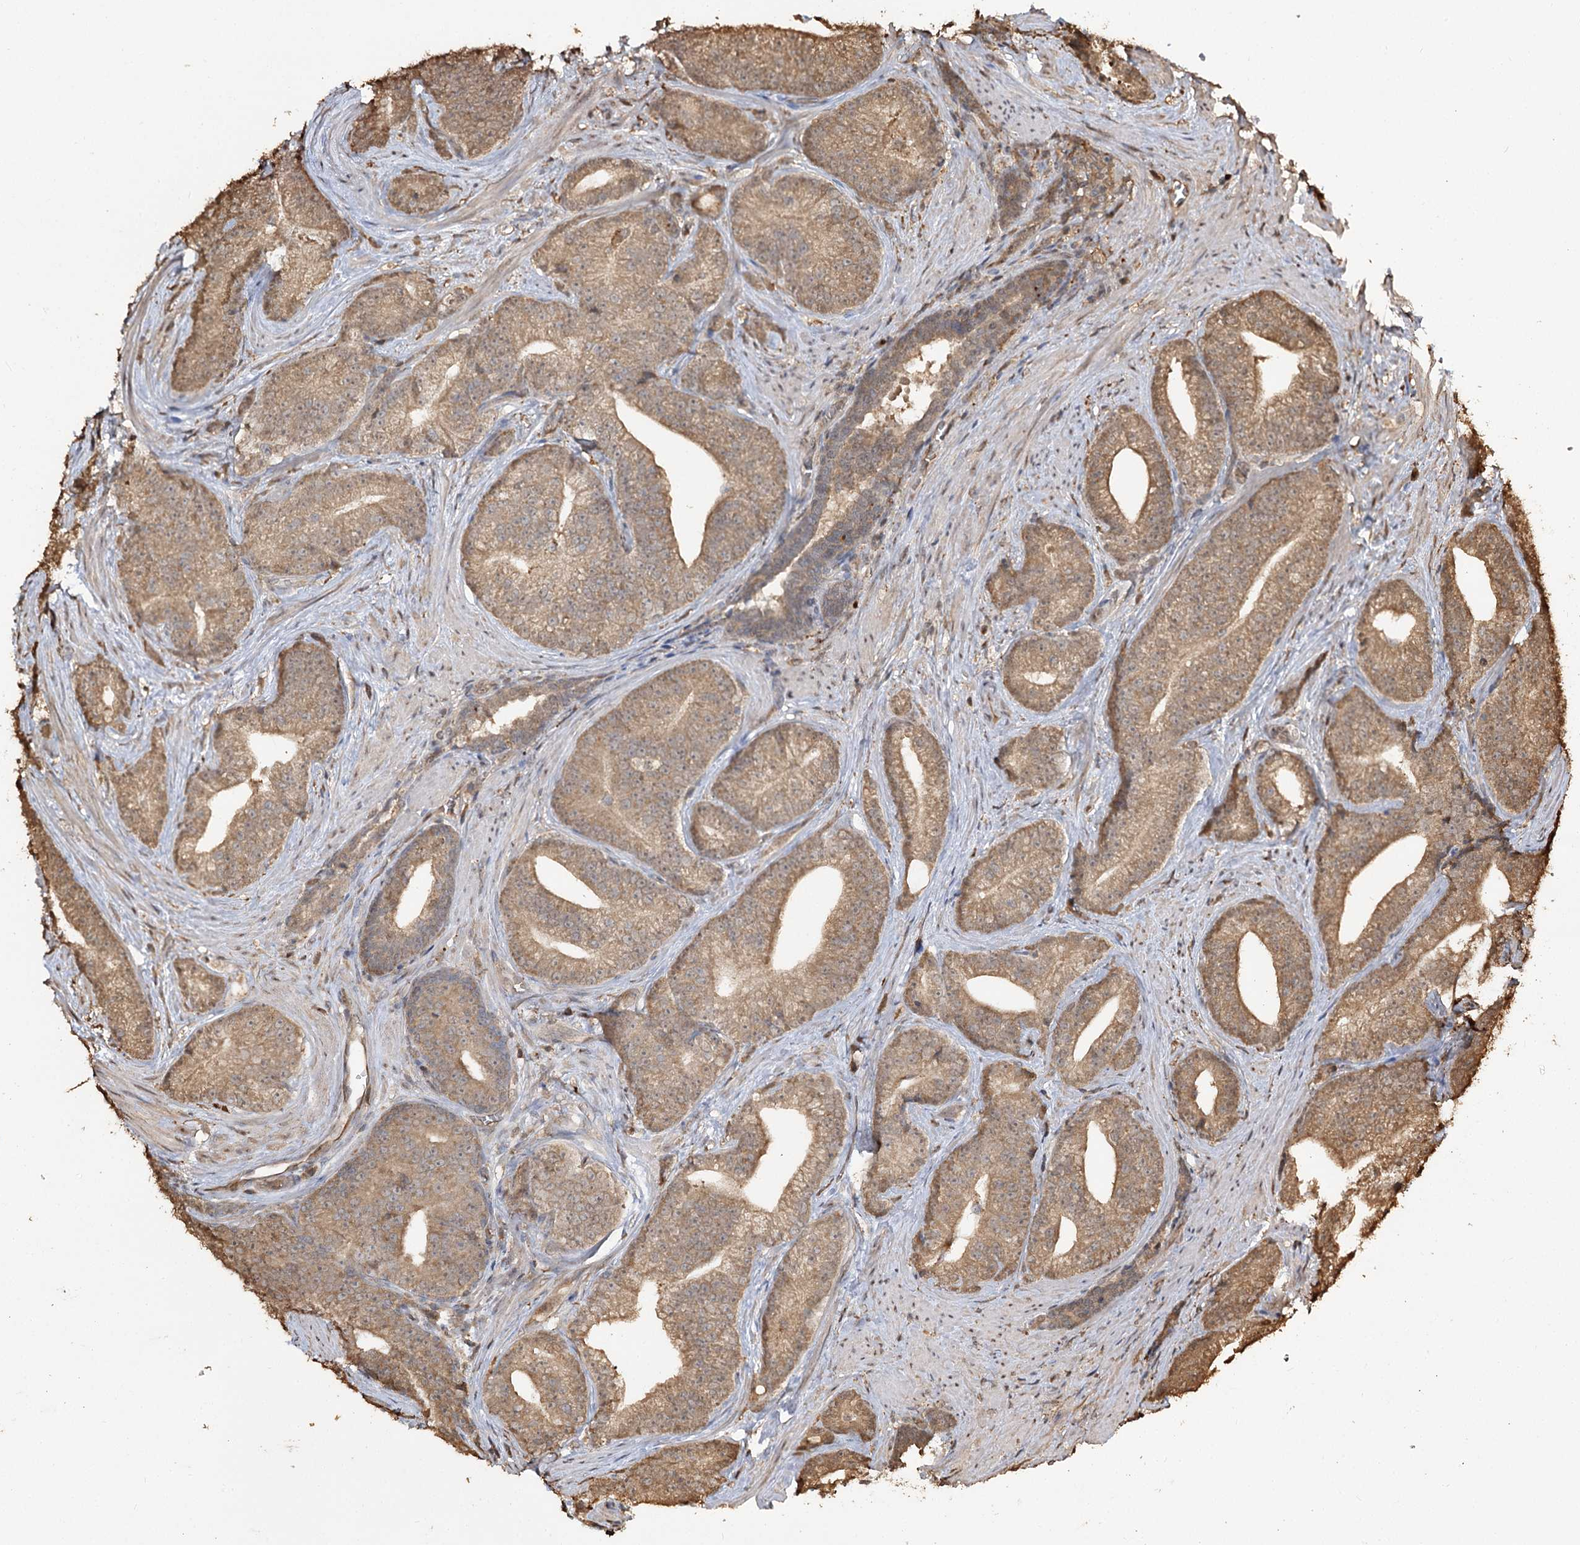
{"staining": {"intensity": "moderate", "quantity": ">75%", "location": "cytoplasmic/membranous"}, "tissue": "prostate cancer", "cell_type": "Tumor cells", "image_type": "cancer", "snomed": [{"axis": "morphology", "description": "Adenocarcinoma, Low grade"}, {"axis": "topography", "description": "Prostate"}], "caption": "Protein staining of low-grade adenocarcinoma (prostate) tissue reveals moderate cytoplasmic/membranous positivity in approximately >75% of tumor cells. Nuclei are stained in blue.", "gene": "PLCH1", "patient": {"sex": "male", "age": 71}}